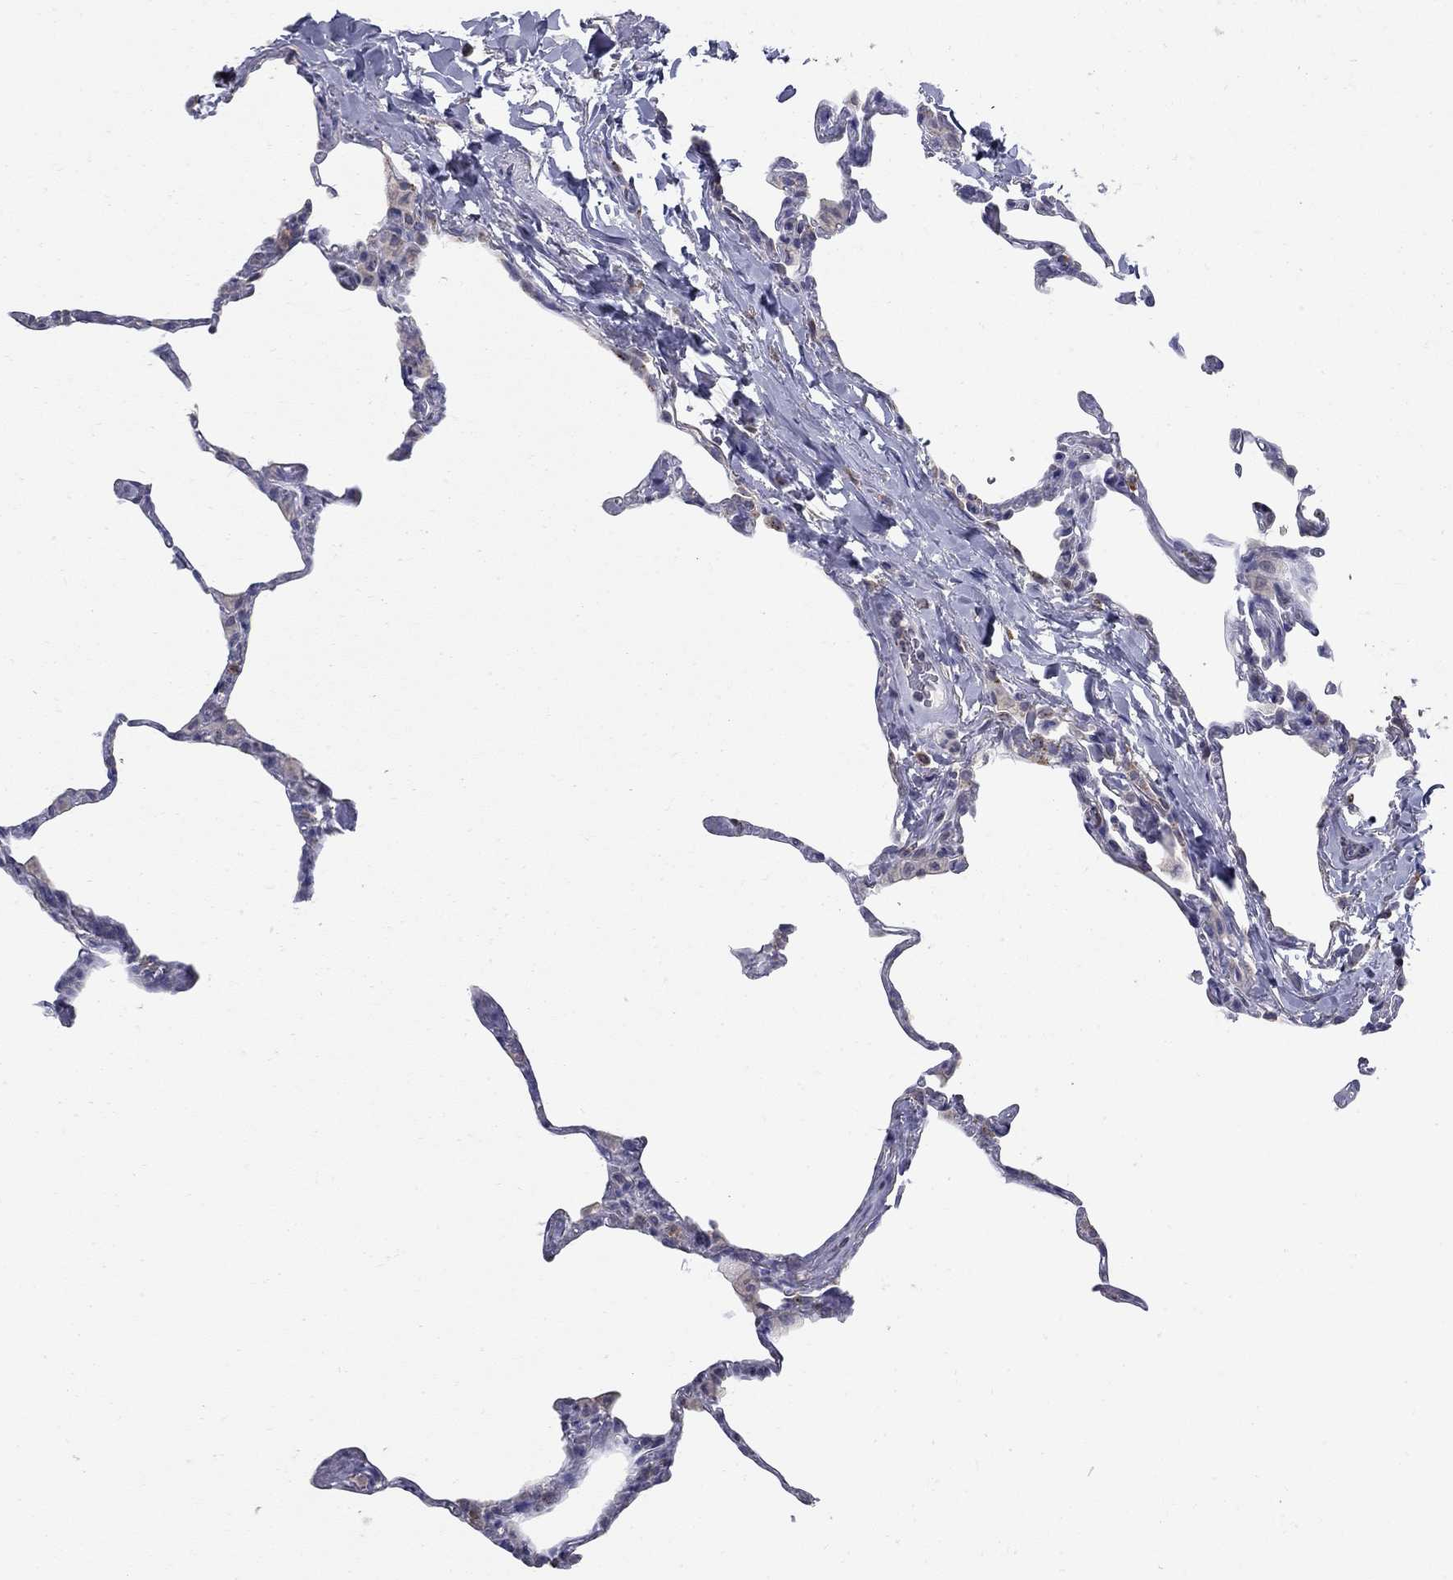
{"staining": {"intensity": "negative", "quantity": "none", "location": "none"}, "tissue": "lung", "cell_type": "Alveolar cells", "image_type": "normal", "snomed": [{"axis": "morphology", "description": "Normal tissue, NOS"}, {"axis": "topography", "description": "Lung"}], "caption": "Immunohistochemistry image of unremarkable lung: human lung stained with DAB (3,3'-diaminobenzidine) reveals no significant protein expression in alveolar cells.", "gene": "KIAA0319L", "patient": {"sex": "male", "age": 65}}